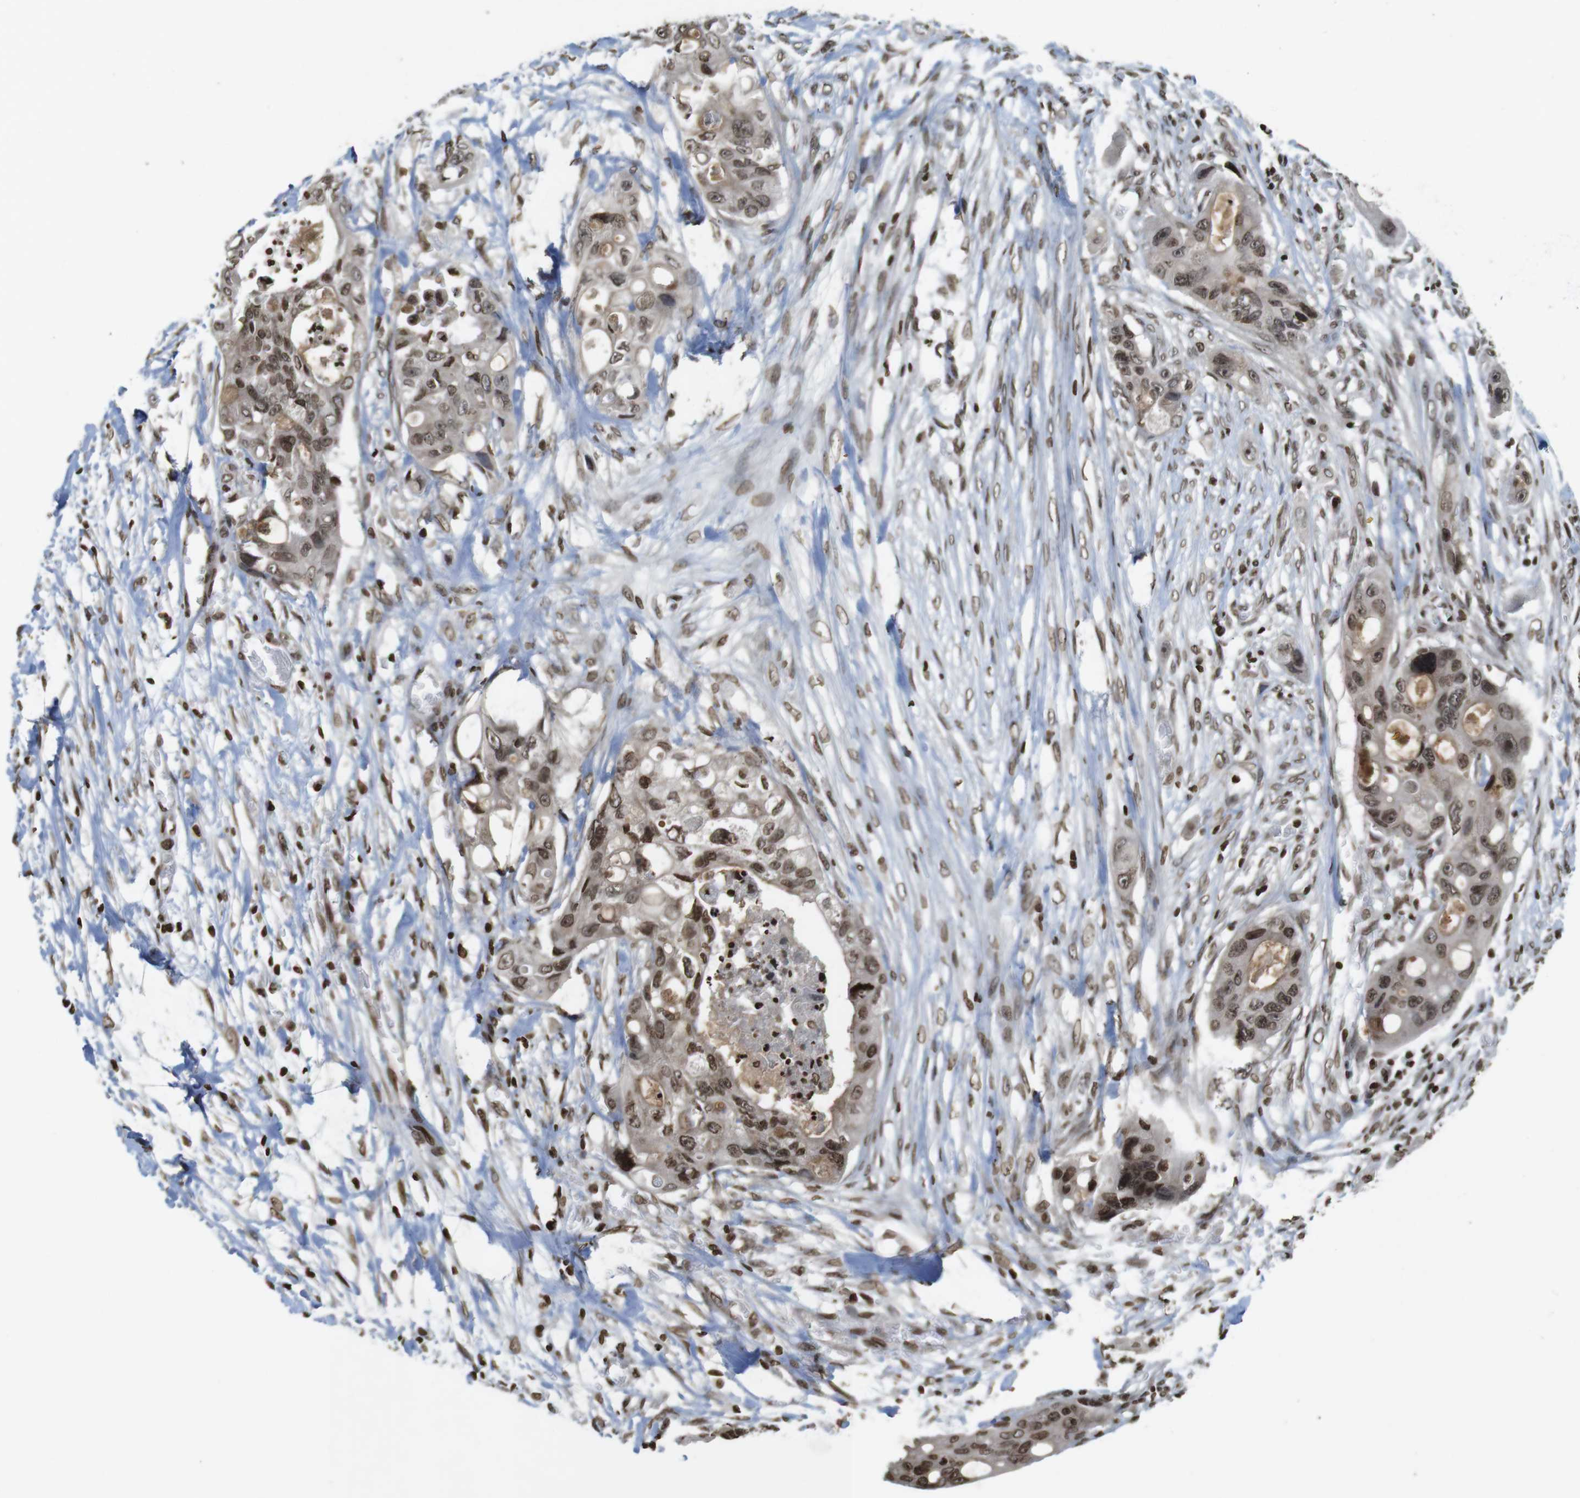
{"staining": {"intensity": "moderate", "quantity": ">75%", "location": "cytoplasmic/membranous,nuclear"}, "tissue": "colorectal cancer", "cell_type": "Tumor cells", "image_type": "cancer", "snomed": [{"axis": "morphology", "description": "Adenocarcinoma, NOS"}, {"axis": "topography", "description": "Colon"}], "caption": "Immunohistochemistry histopathology image of adenocarcinoma (colorectal) stained for a protein (brown), which demonstrates medium levels of moderate cytoplasmic/membranous and nuclear staining in approximately >75% of tumor cells.", "gene": "FOXA3", "patient": {"sex": "female", "age": 57}}